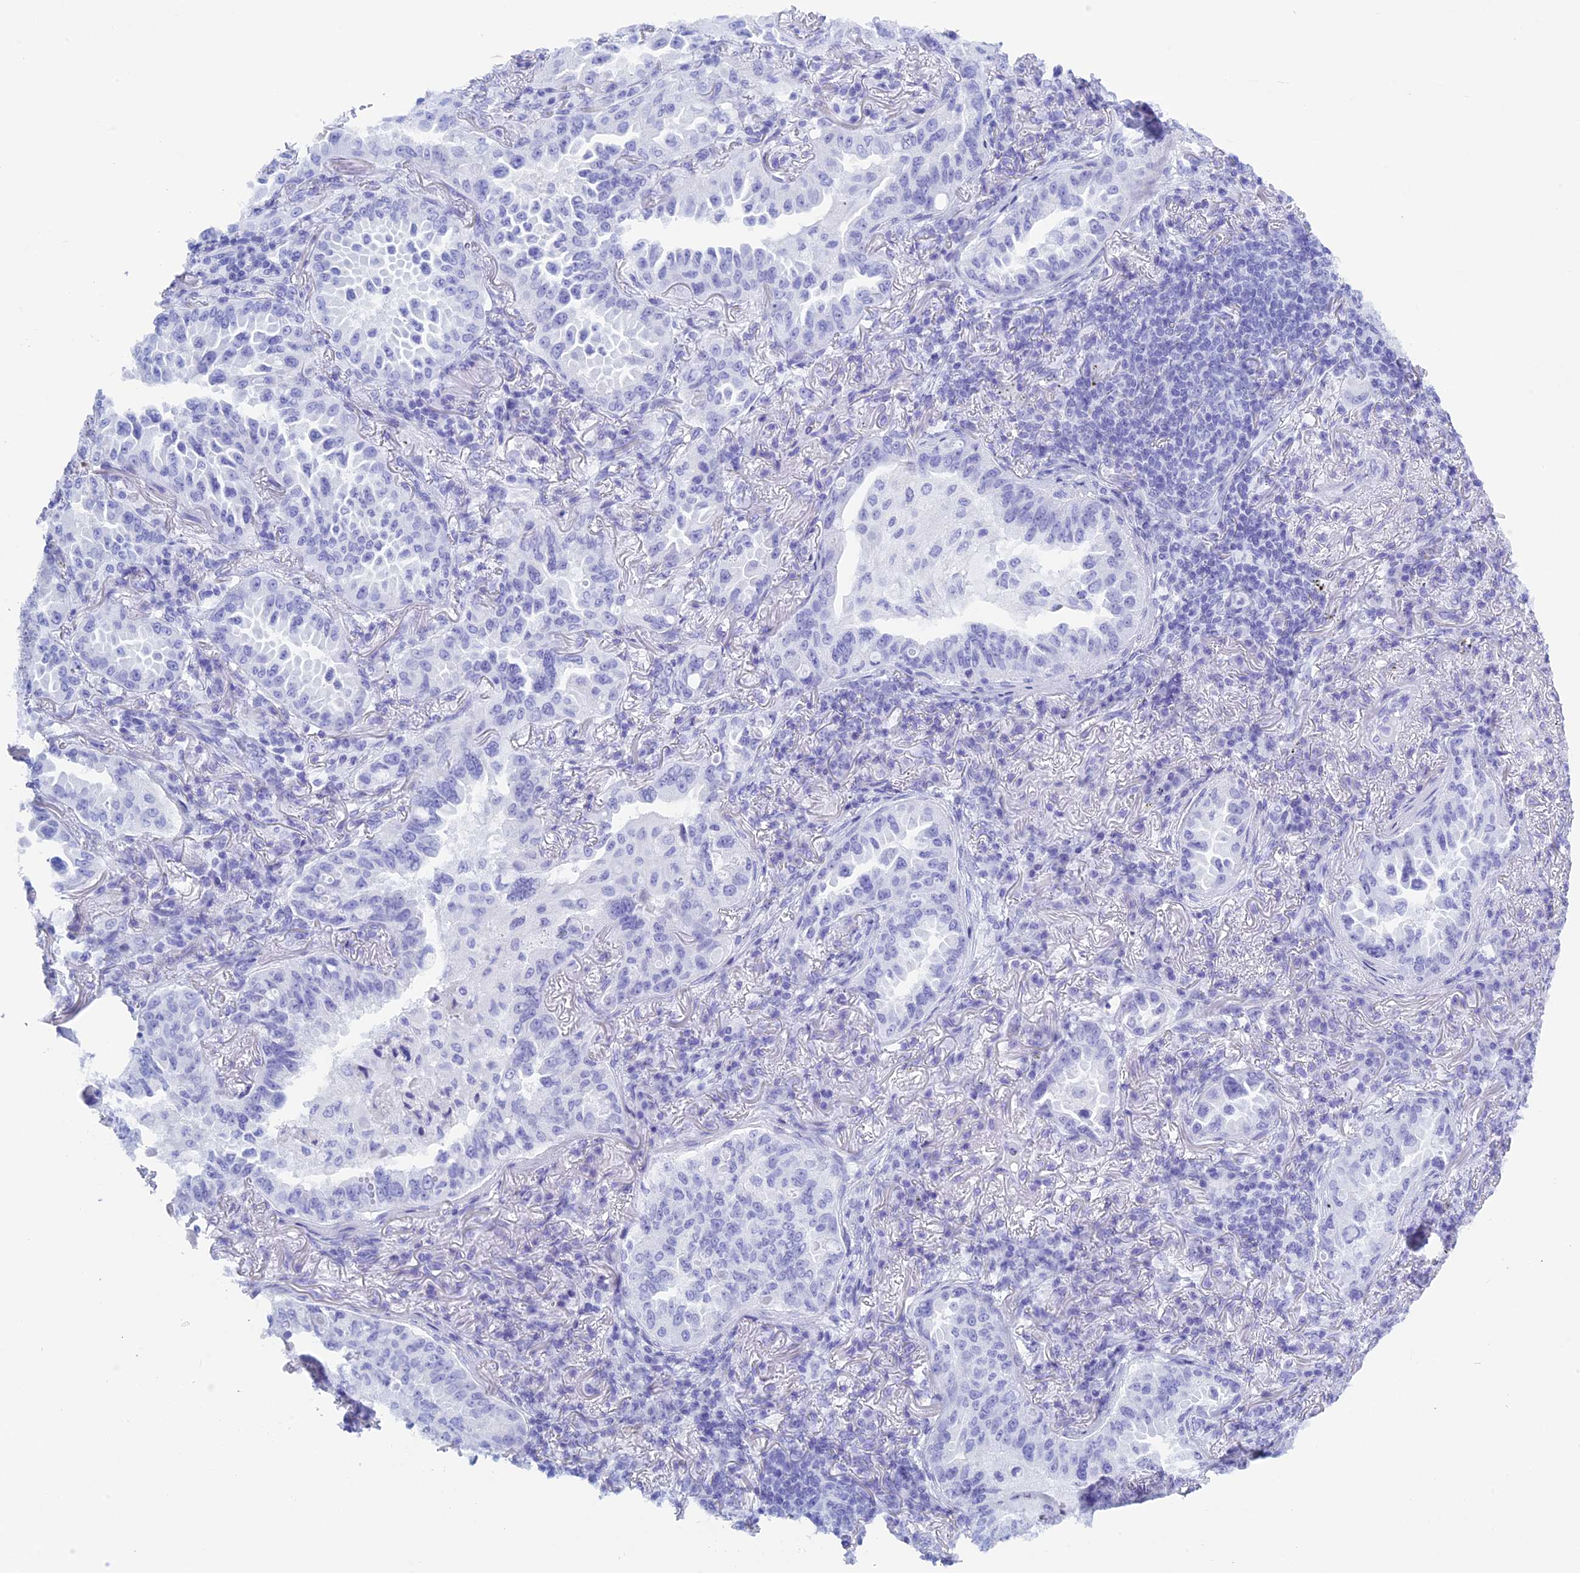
{"staining": {"intensity": "negative", "quantity": "none", "location": "none"}, "tissue": "lung cancer", "cell_type": "Tumor cells", "image_type": "cancer", "snomed": [{"axis": "morphology", "description": "Adenocarcinoma, NOS"}, {"axis": "topography", "description": "Lung"}], "caption": "Photomicrograph shows no protein expression in tumor cells of adenocarcinoma (lung) tissue.", "gene": "KCTD21", "patient": {"sex": "female", "age": 69}}